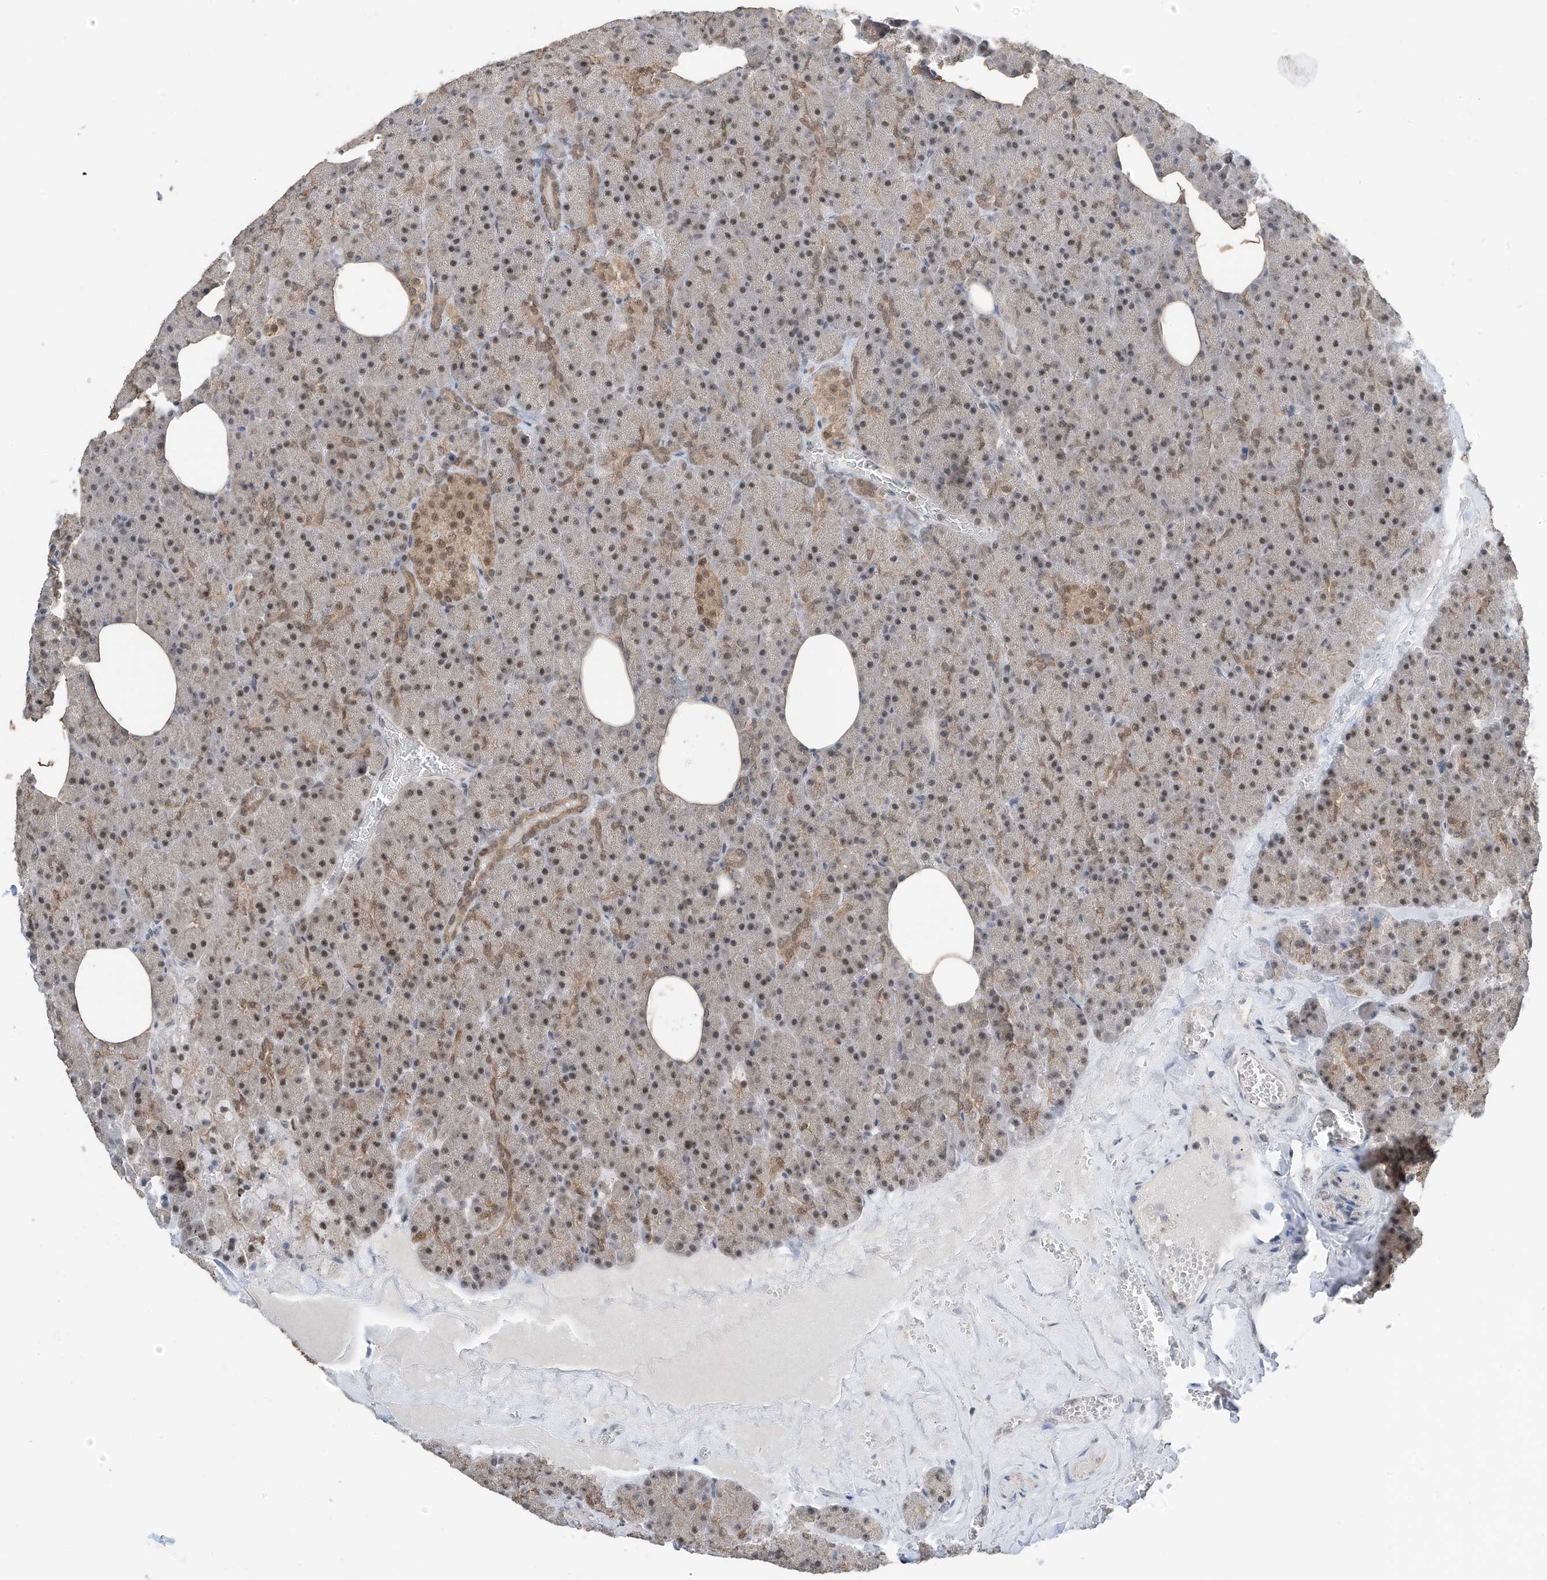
{"staining": {"intensity": "moderate", "quantity": ">75%", "location": "nuclear"}, "tissue": "pancreas", "cell_type": "Exocrine glandular cells", "image_type": "normal", "snomed": [{"axis": "morphology", "description": "Normal tissue, NOS"}, {"axis": "morphology", "description": "Carcinoid, malignant, NOS"}, {"axis": "topography", "description": "Pancreas"}], "caption": "Approximately >75% of exocrine glandular cells in unremarkable pancreas demonstrate moderate nuclear protein expression as visualized by brown immunohistochemical staining.", "gene": "RPAIN", "patient": {"sex": "female", "age": 35}}